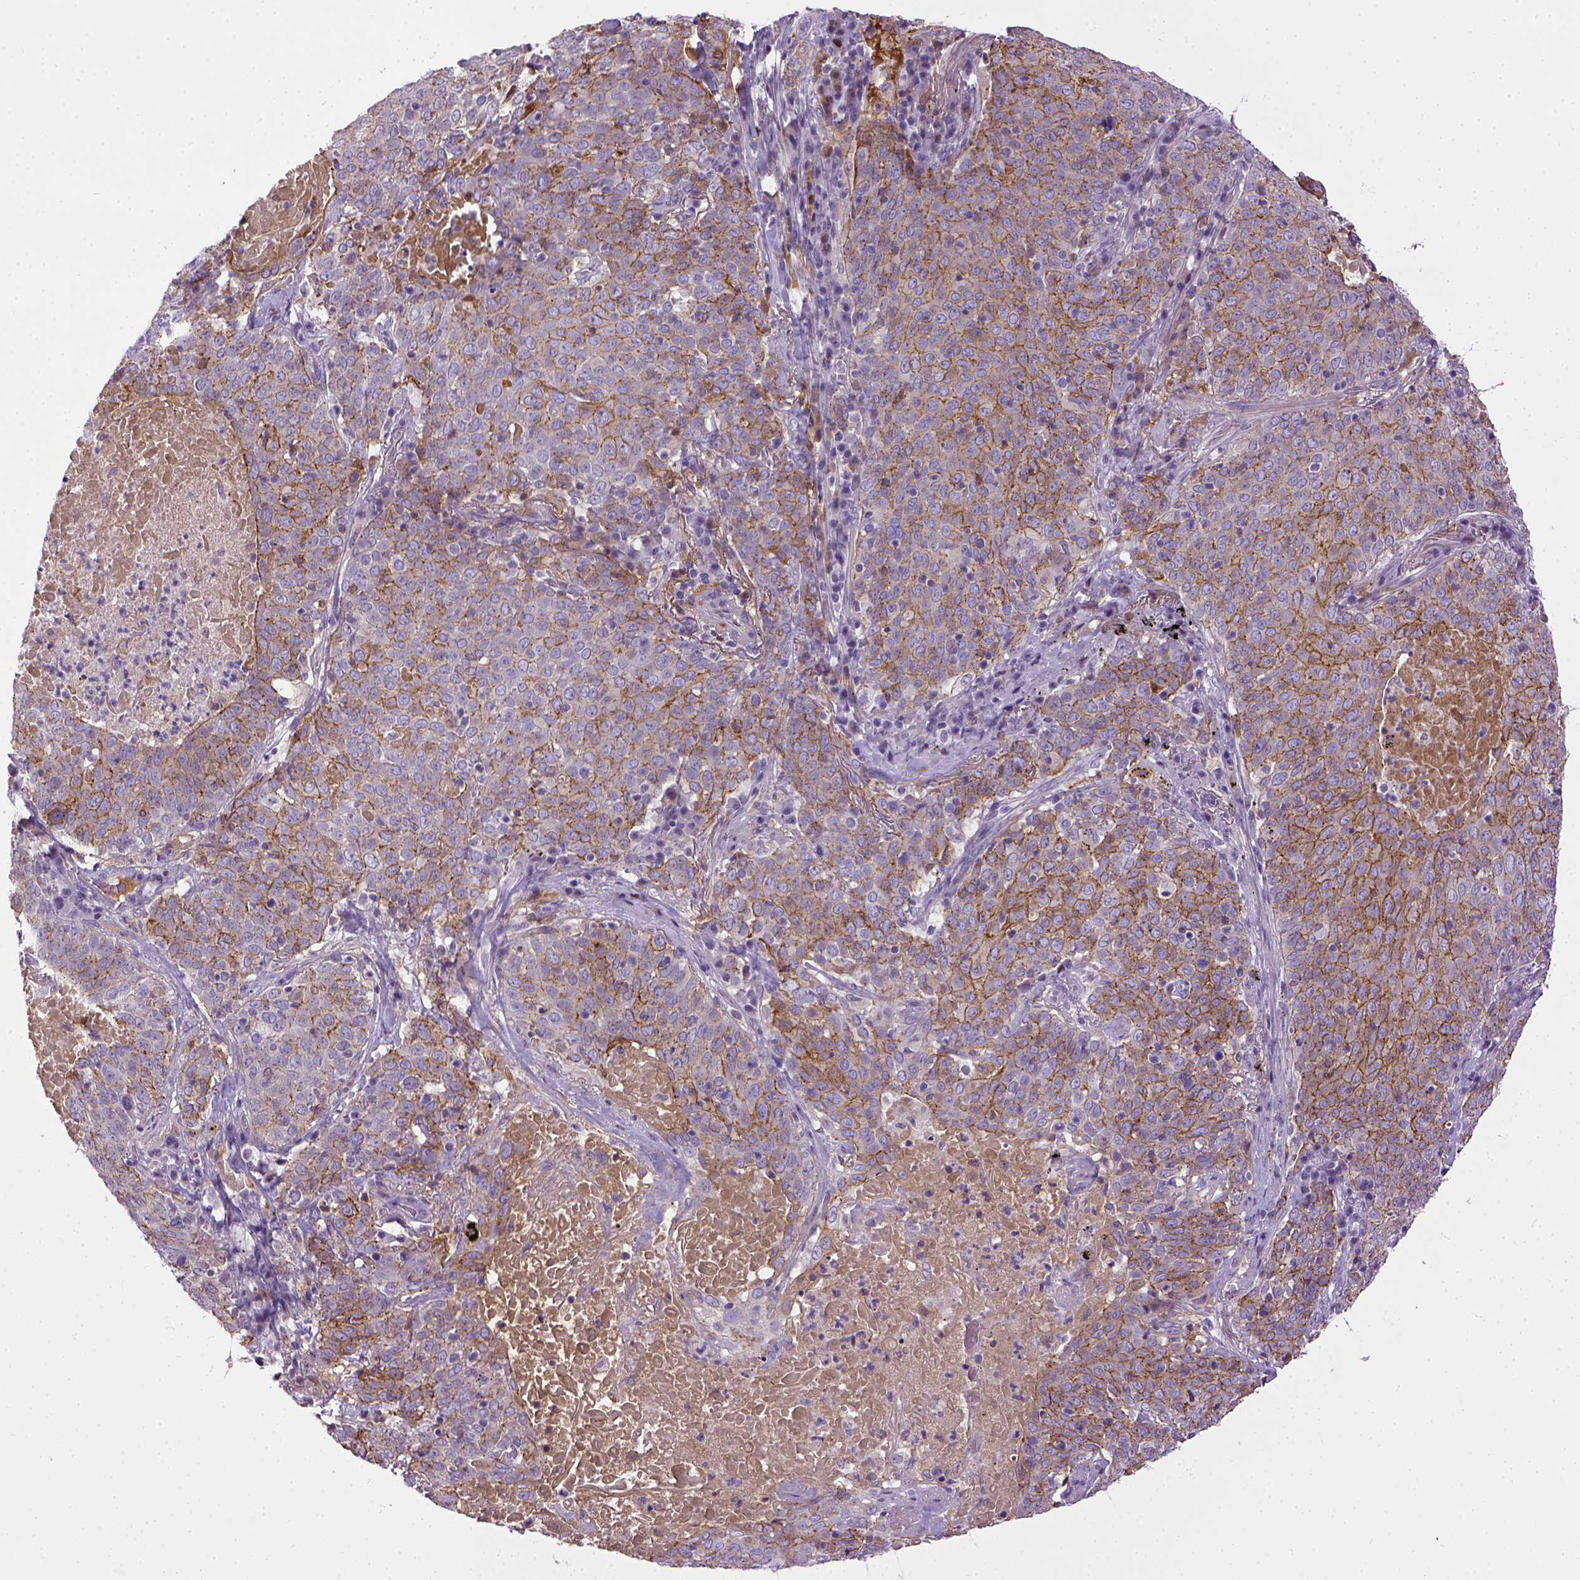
{"staining": {"intensity": "moderate", "quantity": "25%-75%", "location": "cytoplasmic/membranous"}, "tissue": "lung cancer", "cell_type": "Tumor cells", "image_type": "cancer", "snomed": [{"axis": "morphology", "description": "Squamous cell carcinoma, NOS"}, {"axis": "topography", "description": "Lung"}], "caption": "This is an image of immunohistochemistry (IHC) staining of squamous cell carcinoma (lung), which shows moderate expression in the cytoplasmic/membranous of tumor cells.", "gene": "CDH1", "patient": {"sex": "male", "age": 82}}